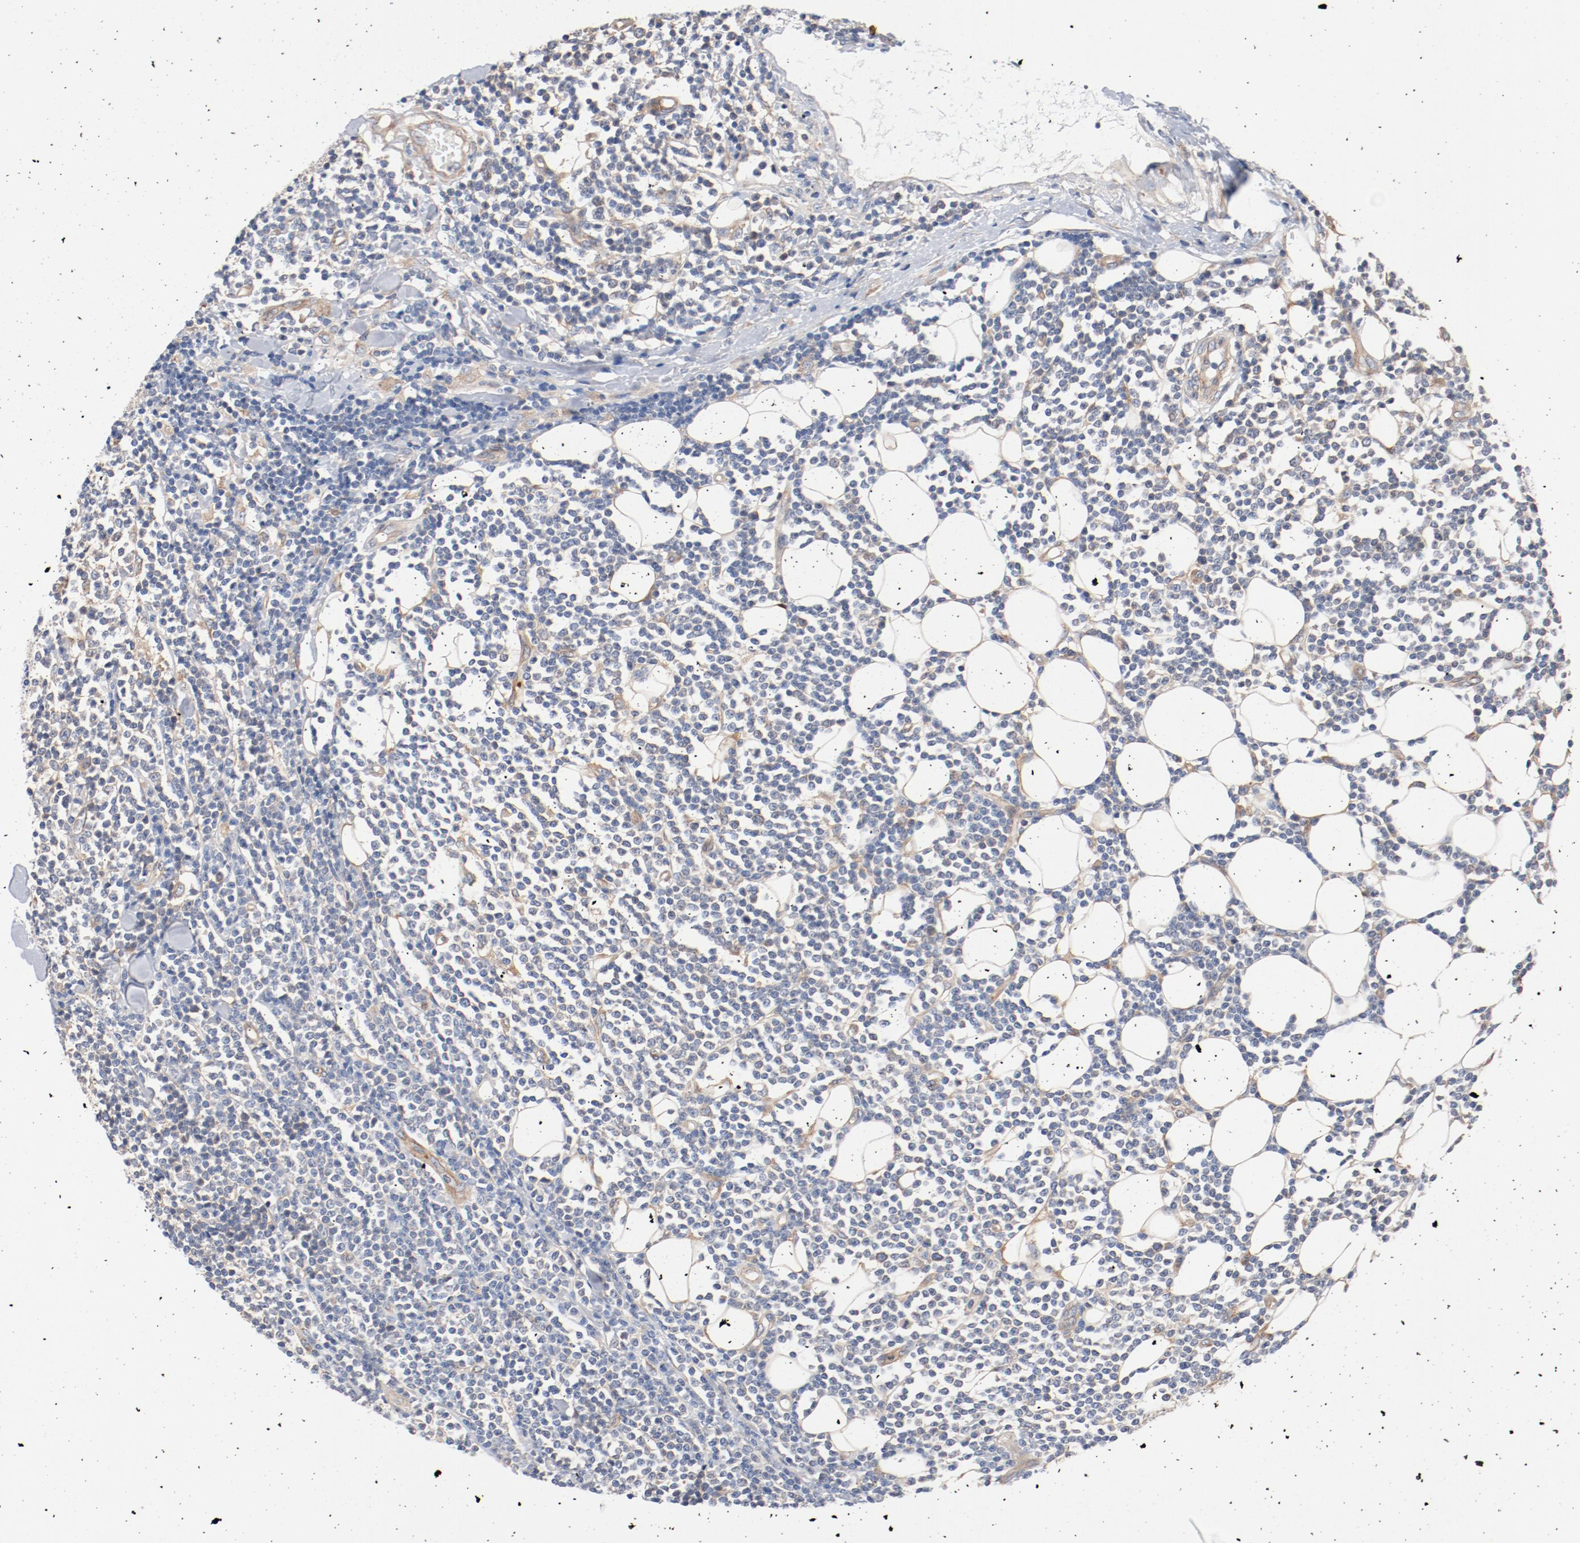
{"staining": {"intensity": "negative", "quantity": "none", "location": "none"}, "tissue": "lymphoma", "cell_type": "Tumor cells", "image_type": "cancer", "snomed": [{"axis": "morphology", "description": "Malignant lymphoma, non-Hodgkin's type, Low grade"}, {"axis": "topography", "description": "Soft tissue"}], "caption": "High power microscopy image of an IHC micrograph of low-grade malignant lymphoma, non-Hodgkin's type, revealing no significant positivity in tumor cells.", "gene": "ILK", "patient": {"sex": "male", "age": 92}}